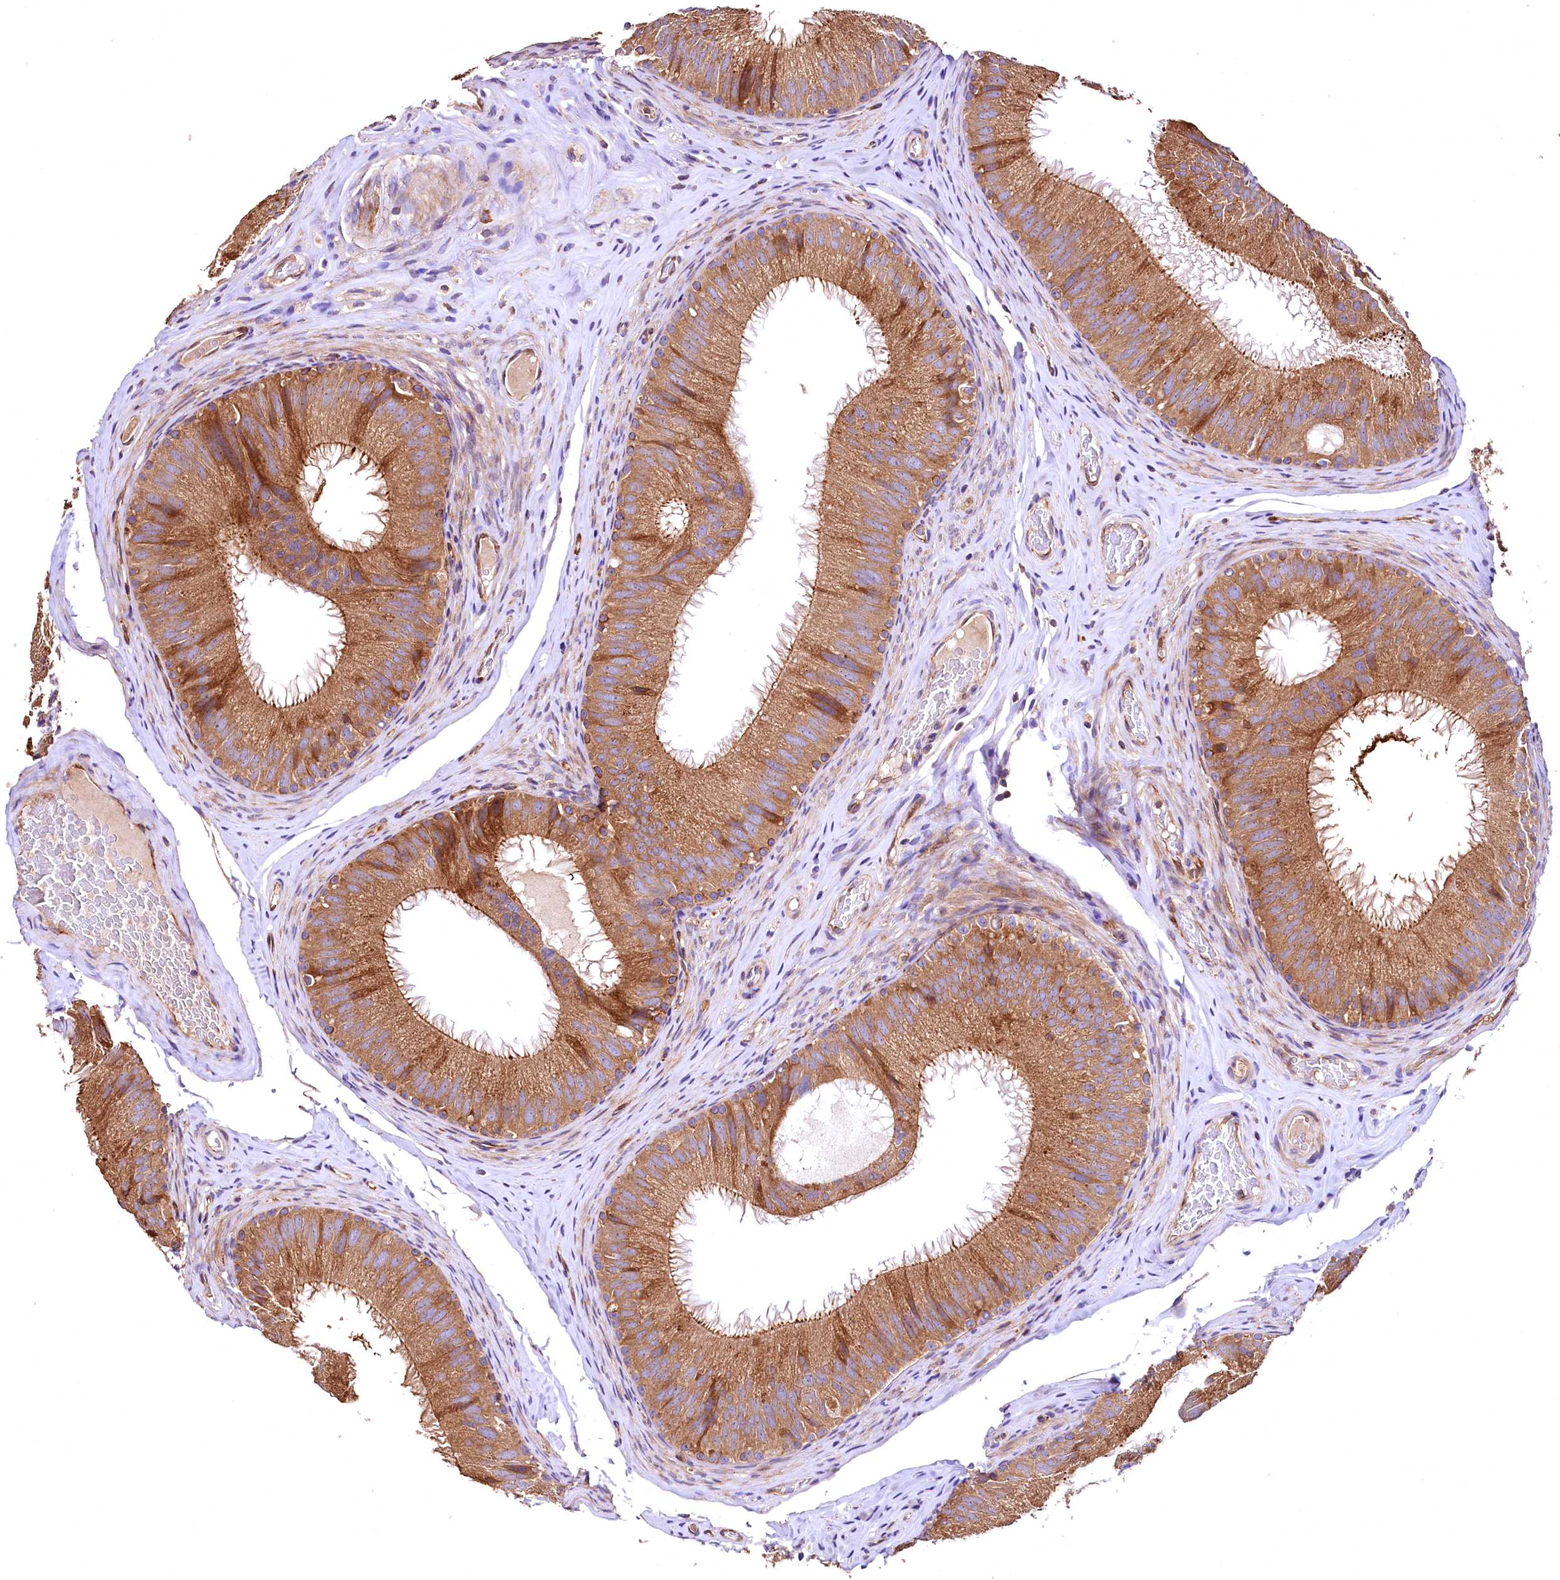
{"staining": {"intensity": "moderate", "quantity": ">75%", "location": "cytoplasmic/membranous"}, "tissue": "epididymis", "cell_type": "Glandular cells", "image_type": "normal", "snomed": [{"axis": "morphology", "description": "Normal tissue, NOS"}, {"axis": "topography", "description": "Epididymis"}], "caption": "Brown immunohistochemical staining in unremarkable human epididymis exhibits moderate cytoplasmic/membranous positivity in approximately >75% of glandular cells.", "gene": "RASSF1", "patient": {"sex": "male", "age": 34}}